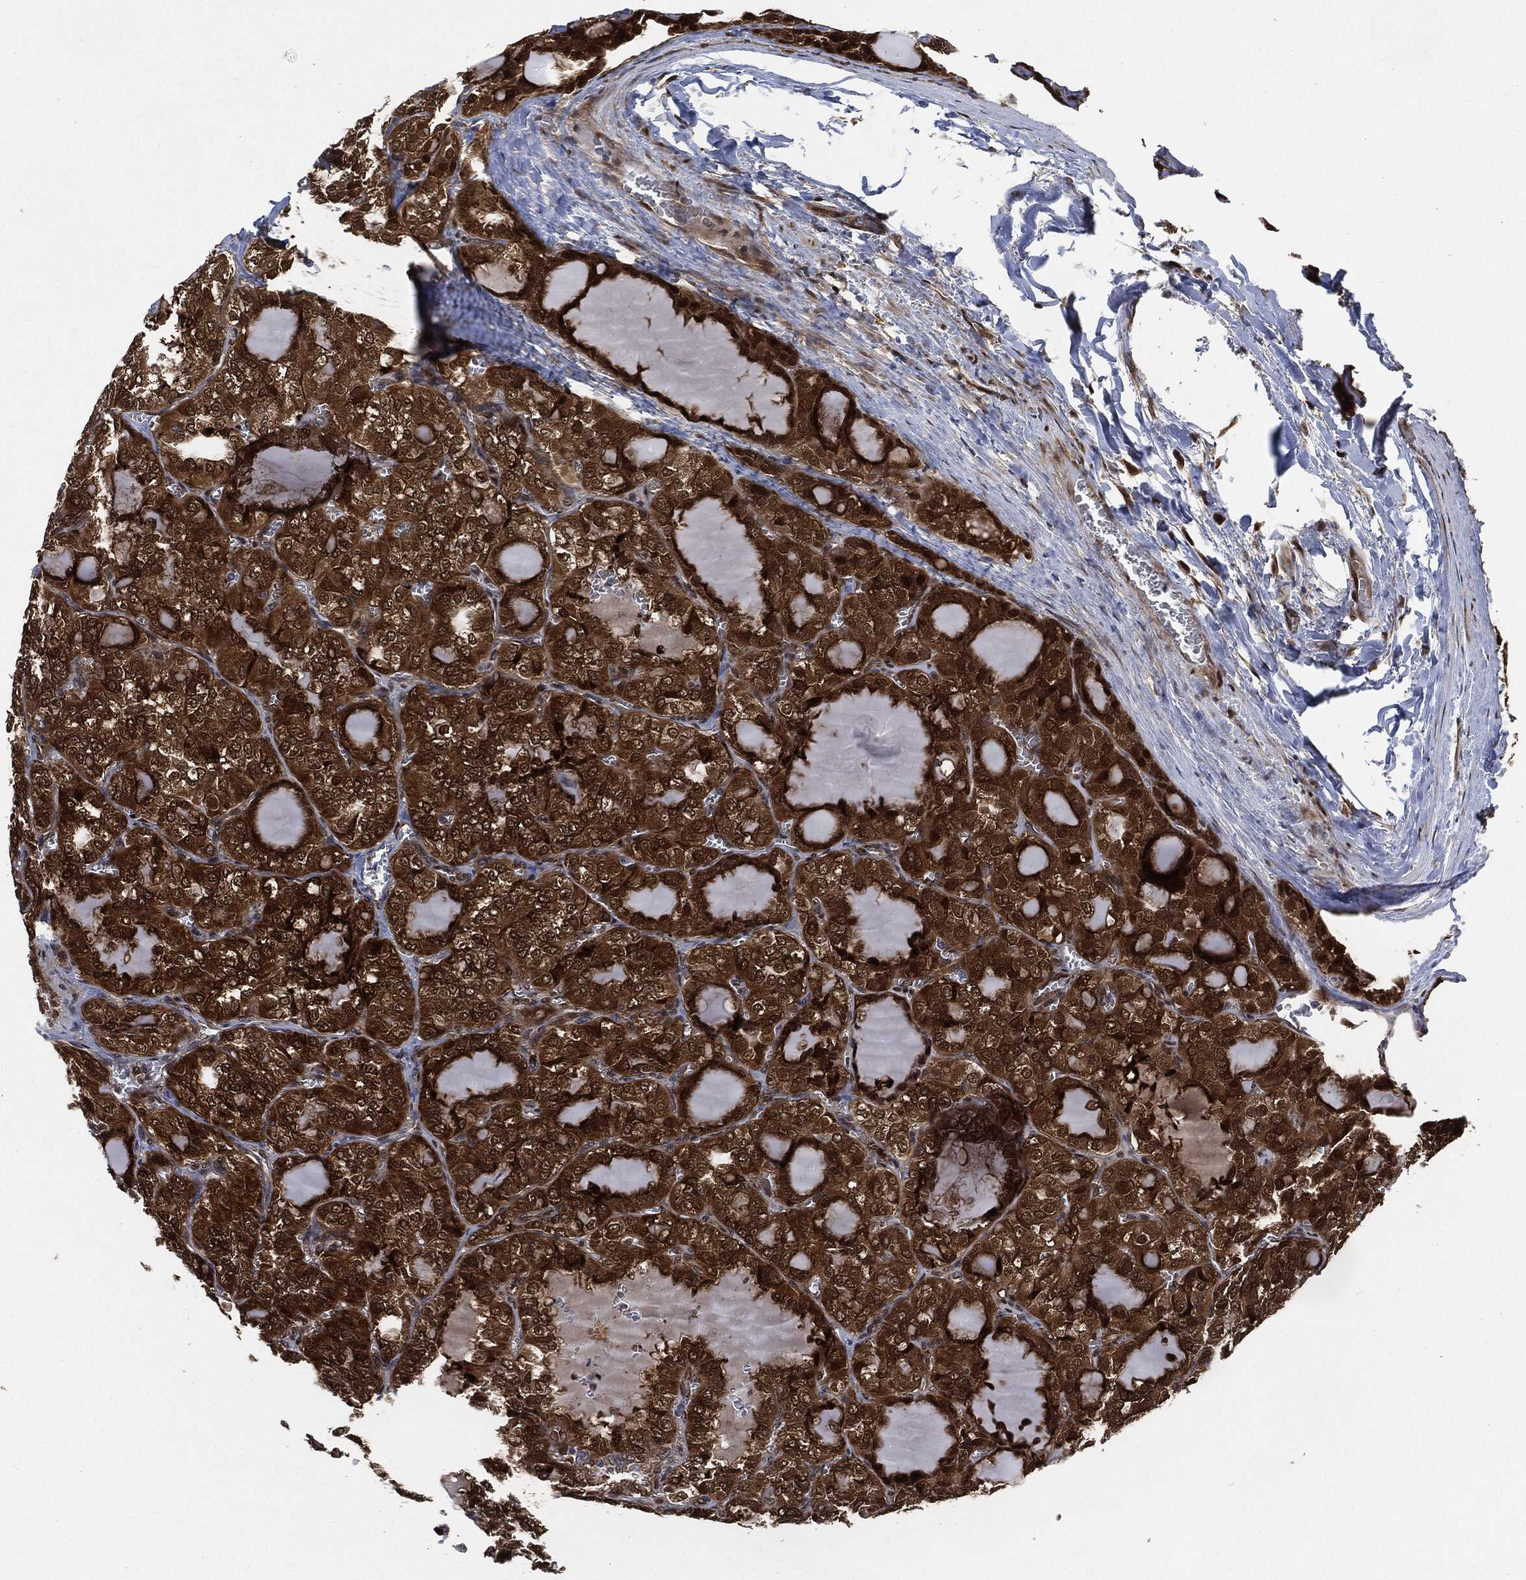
{"staining": {"intensity": "strong", "quantity": ">75%", "location": "cytoplasmic/membranous"}, "tissue": "thyroid cancer", "cell_type": "Tumor cells", "image_type": "cancer", "snomed": [{"axis": "morphology", "description": "Papillary adenocarcinoma, NOS"}, {"axis": "topography", "description": "Thyroid gland"}], "caption": "Immunohistochemical staining of human papillary adenocarcinoma (thyroid) displays high levels of strong cytoplasmic/membranous protein expression in approximately >75% of tumor cells. The staining is performed using DAB (3,3'-diaminobenzidine) brown chromogen to label protein expression. The nuclei are counter-stained blue using hematoxylin.", "gene": "DCTN1", "patient": {"sex": "female", "age": 41}}